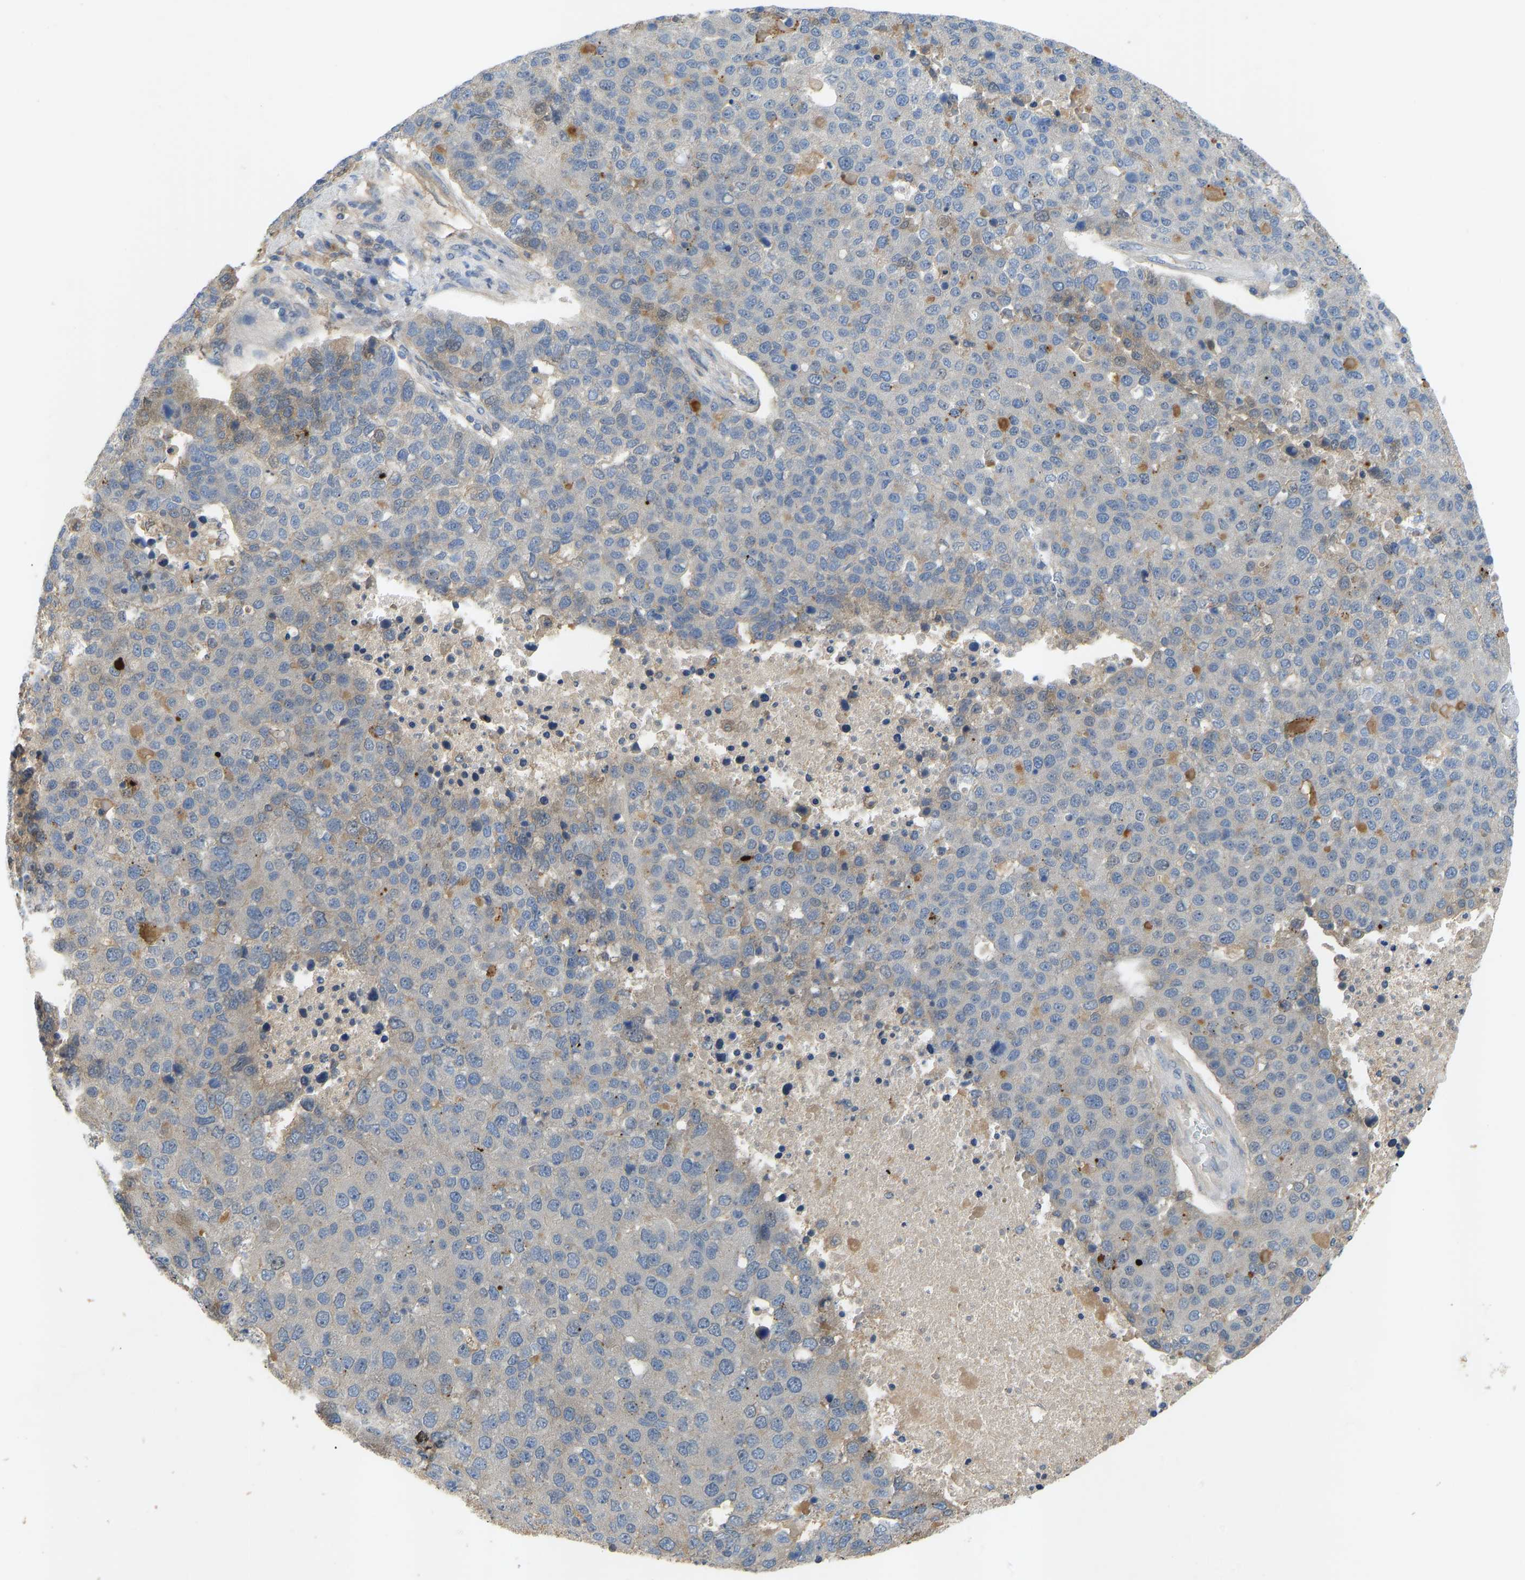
{"staining": {"intensity": "negative", "quantity": "none", "location": "none"}, "tissue": "pancreatic cancer", "cell_type": "Tumor cells", "image_type": "cancer", "snomed": [{"axis": "morphology", "description": "Adenocarcinoma, NOS"}, {"axis": "topography", "description": "Pancreas"}], "caption": "Tumor cells are negative for protein expression in human pancreatic cancer (adenocarcinoma). The staining was performed using DAB (3,3'-diaminobenzidine) to visualize the protein expression in brown, while the nuclei were stained in blue with hematoxylin (Magnification: 20x).", "gene": "ZNF251", "patient": {"sex": "female", "age": 61}}